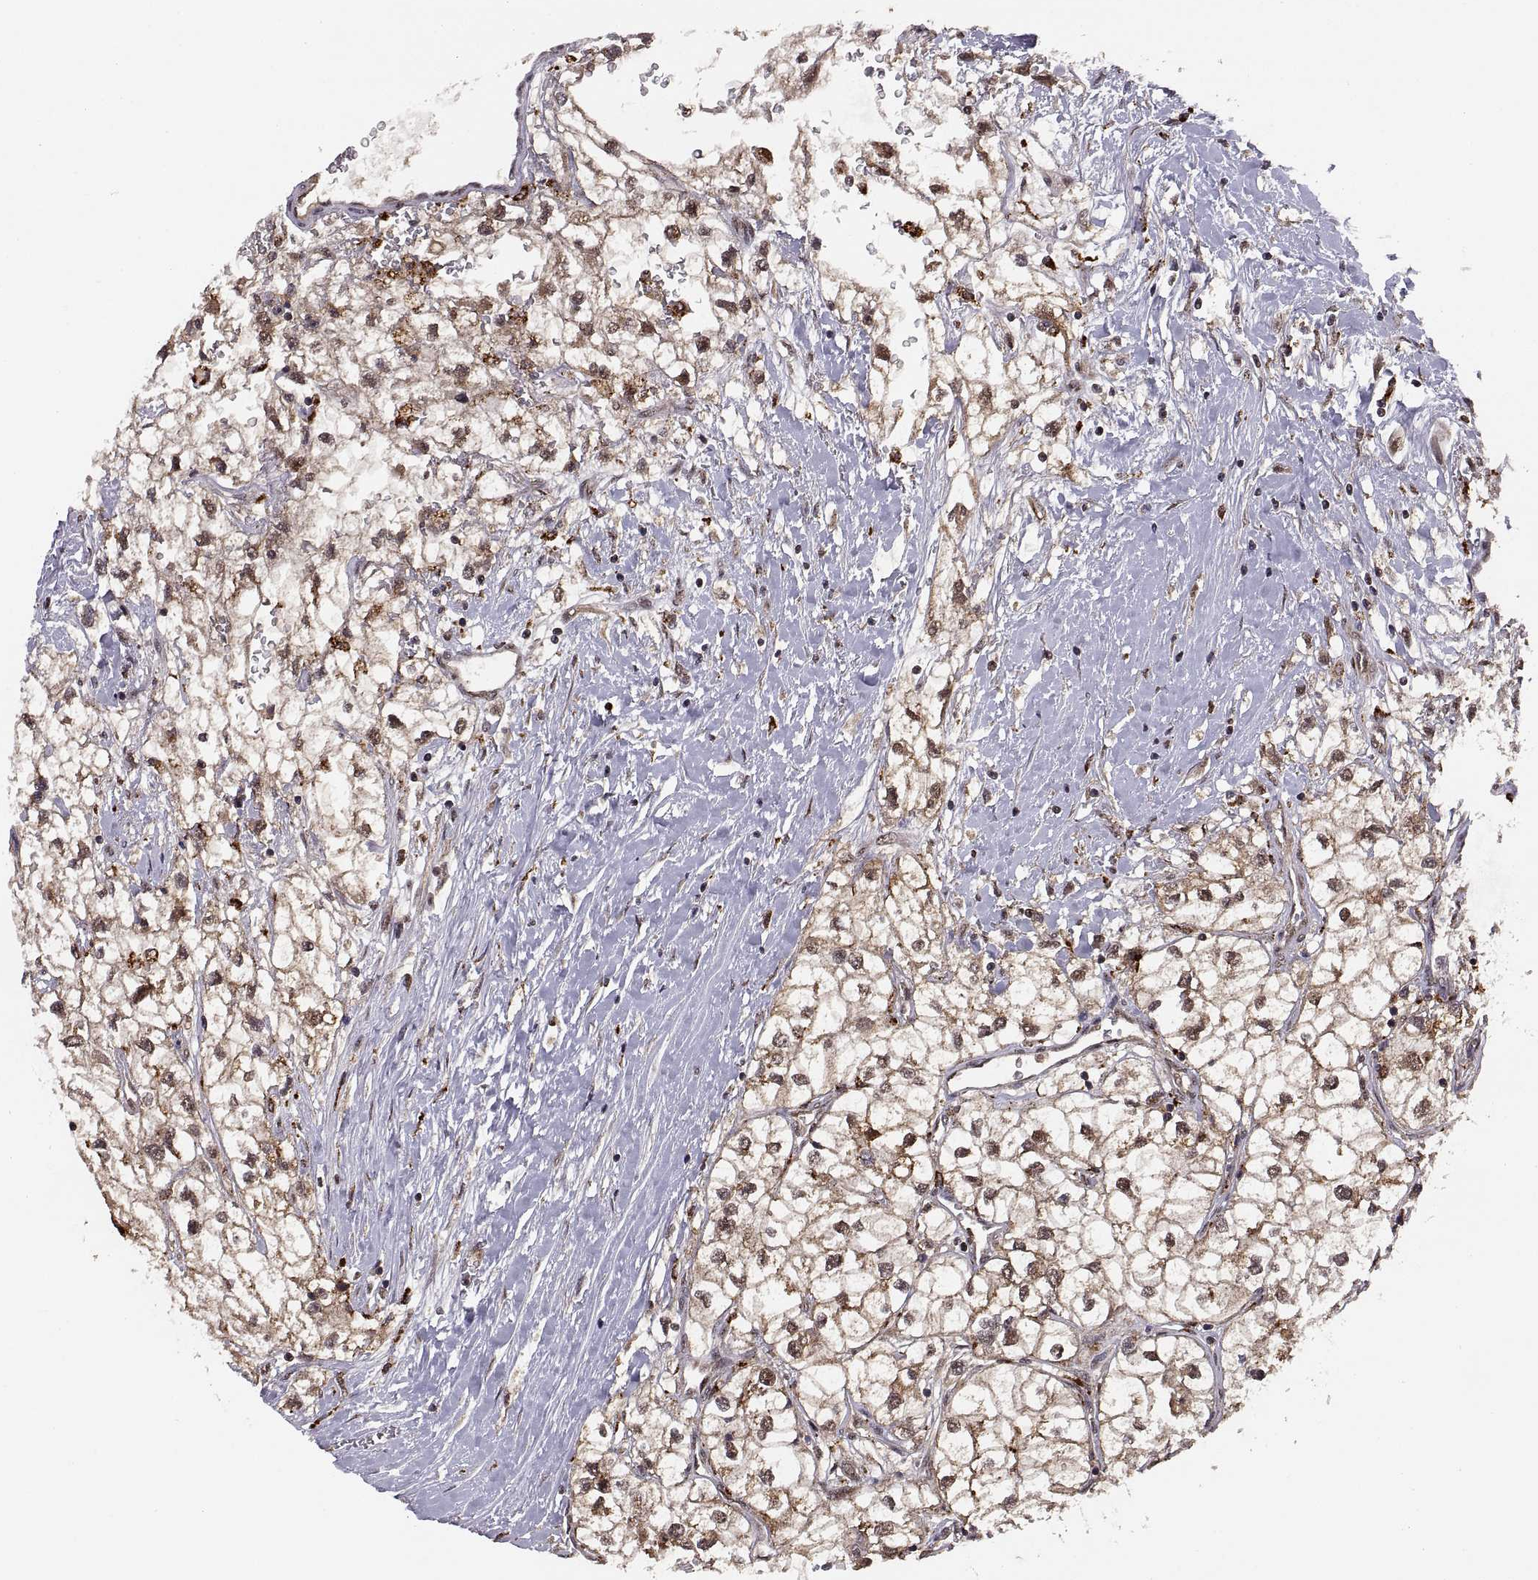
{"staining": {"intensity": "moderate", "quantity": "25%-75%", "location": "cytoplasmic/membranous,nuclear"}, "tissue": "renal cancer", "cell_type": "Tumor cells", "image_type": "cancer", "snomed": [{"axis": "morphology", "description": "Adenocarcinoma, NOS"}, {"axis": "topography", "description": "Kidney"}], "caption": "A medium amount of moderate cytoplasmic/membranous and nuclear expression is identified in approximately 25%-75% of tumor cells in renal cancer tissue. (DAB (3,3'-diaminobenzidine) IHC with brightfield microscopy, high magnification).", "gene": "PSMC2", "patient": {"sex": "male", "age": 59}}